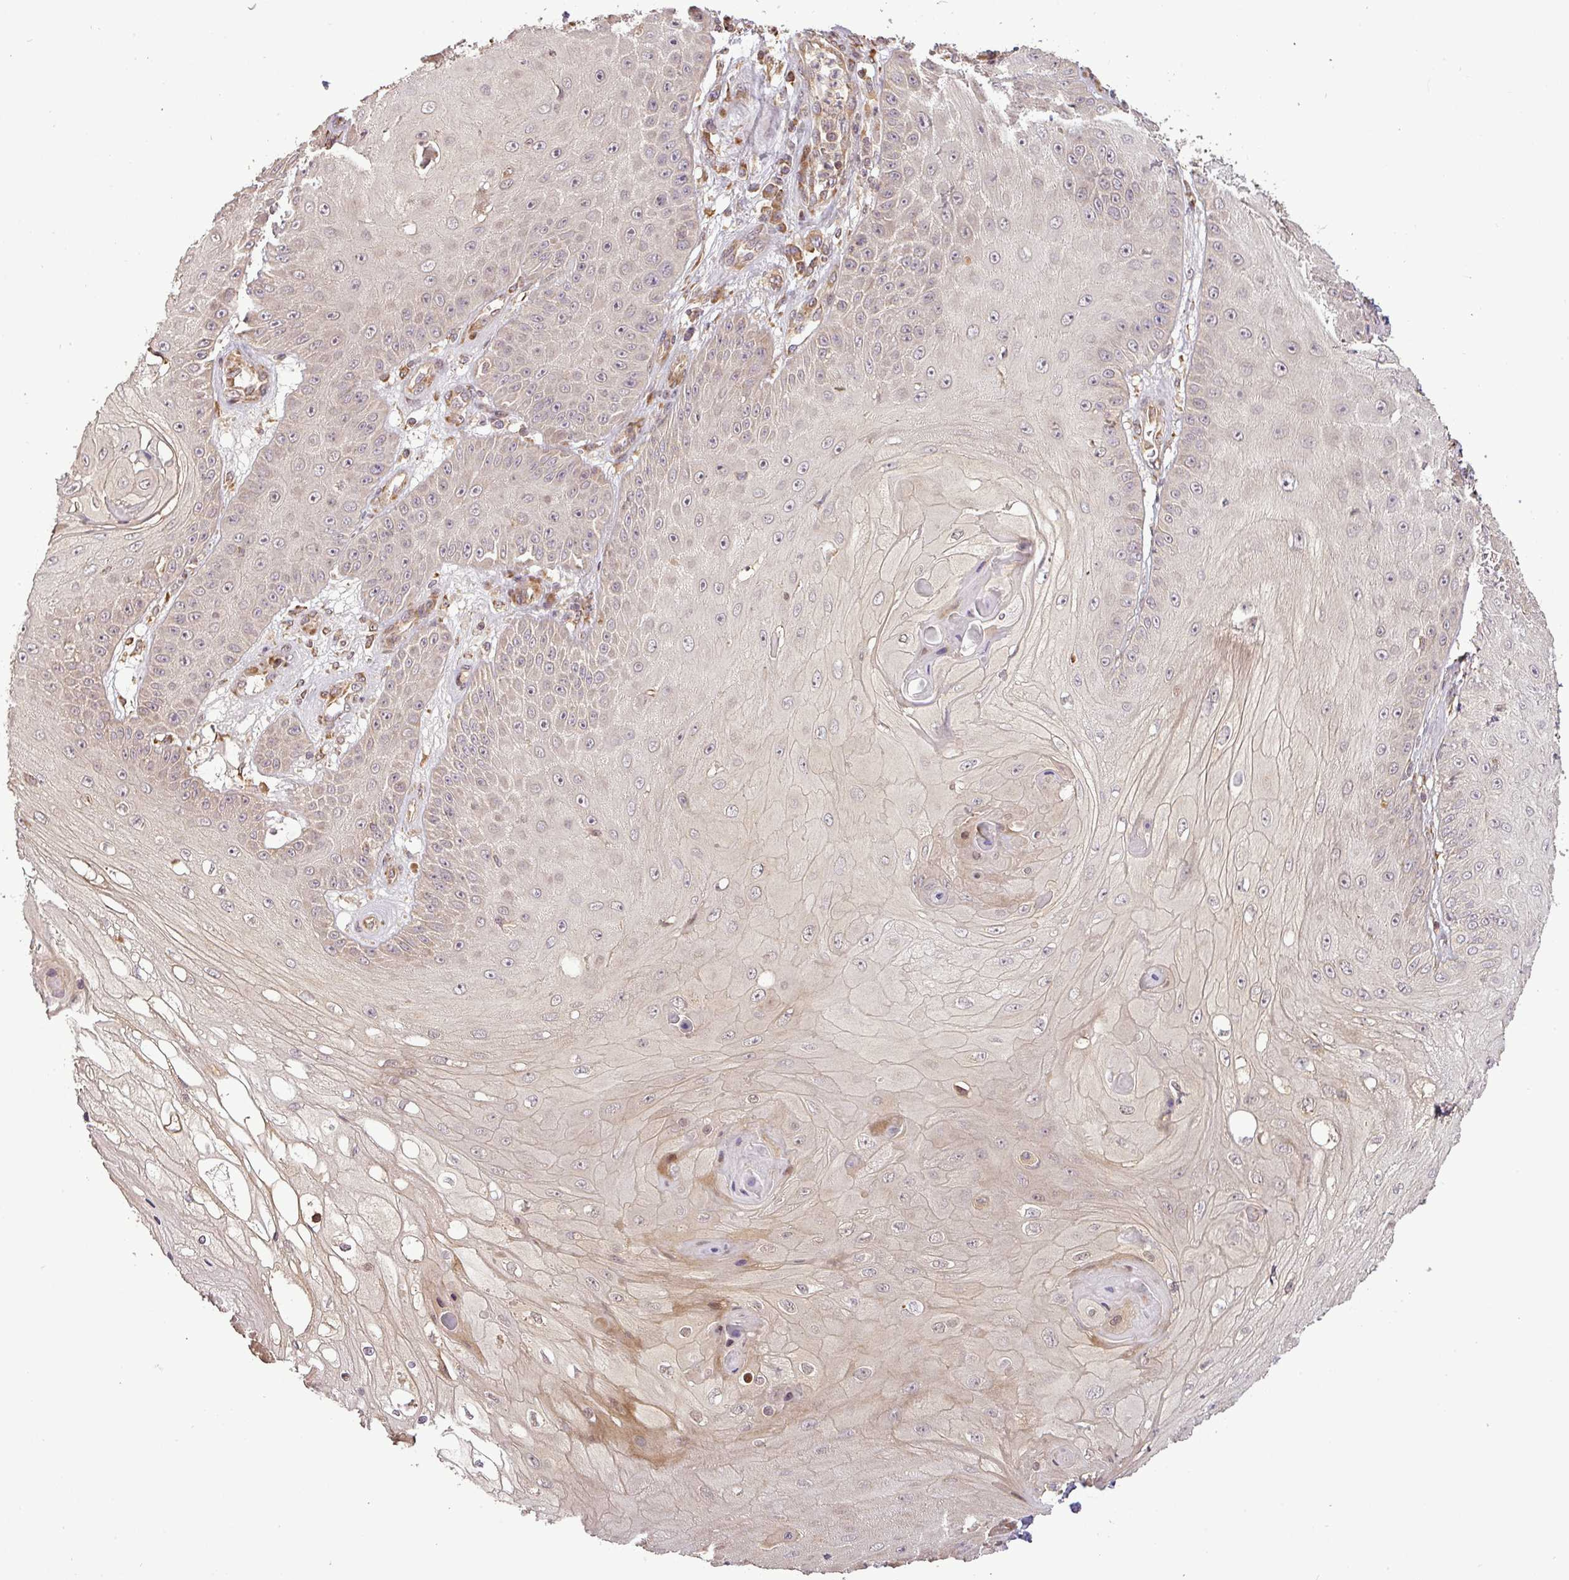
{"staining": {"intensity": "weak", "quantity": "25%-75%", "location": "cytoplasmic/membranous"}, "tissue": "skin cancer", "cell_type": "Tumor cells", "image_type": "cancer", "snomed": [{"axis": "morphology", "description": "Squamous cell carcinoma, NOS"}, {"axis": "topography", "description": "Skin"}], "caption": "Skin cancer (squamous cell carcinoma) stained with DAB immunohistochemistry (IHC) exhibits low levels of weak cytoplasmic/membranous positivity in approximately 25%-75% of tumor cells.", "gene": "FAIM", "patient": {"sex": "male", "age": 70}}